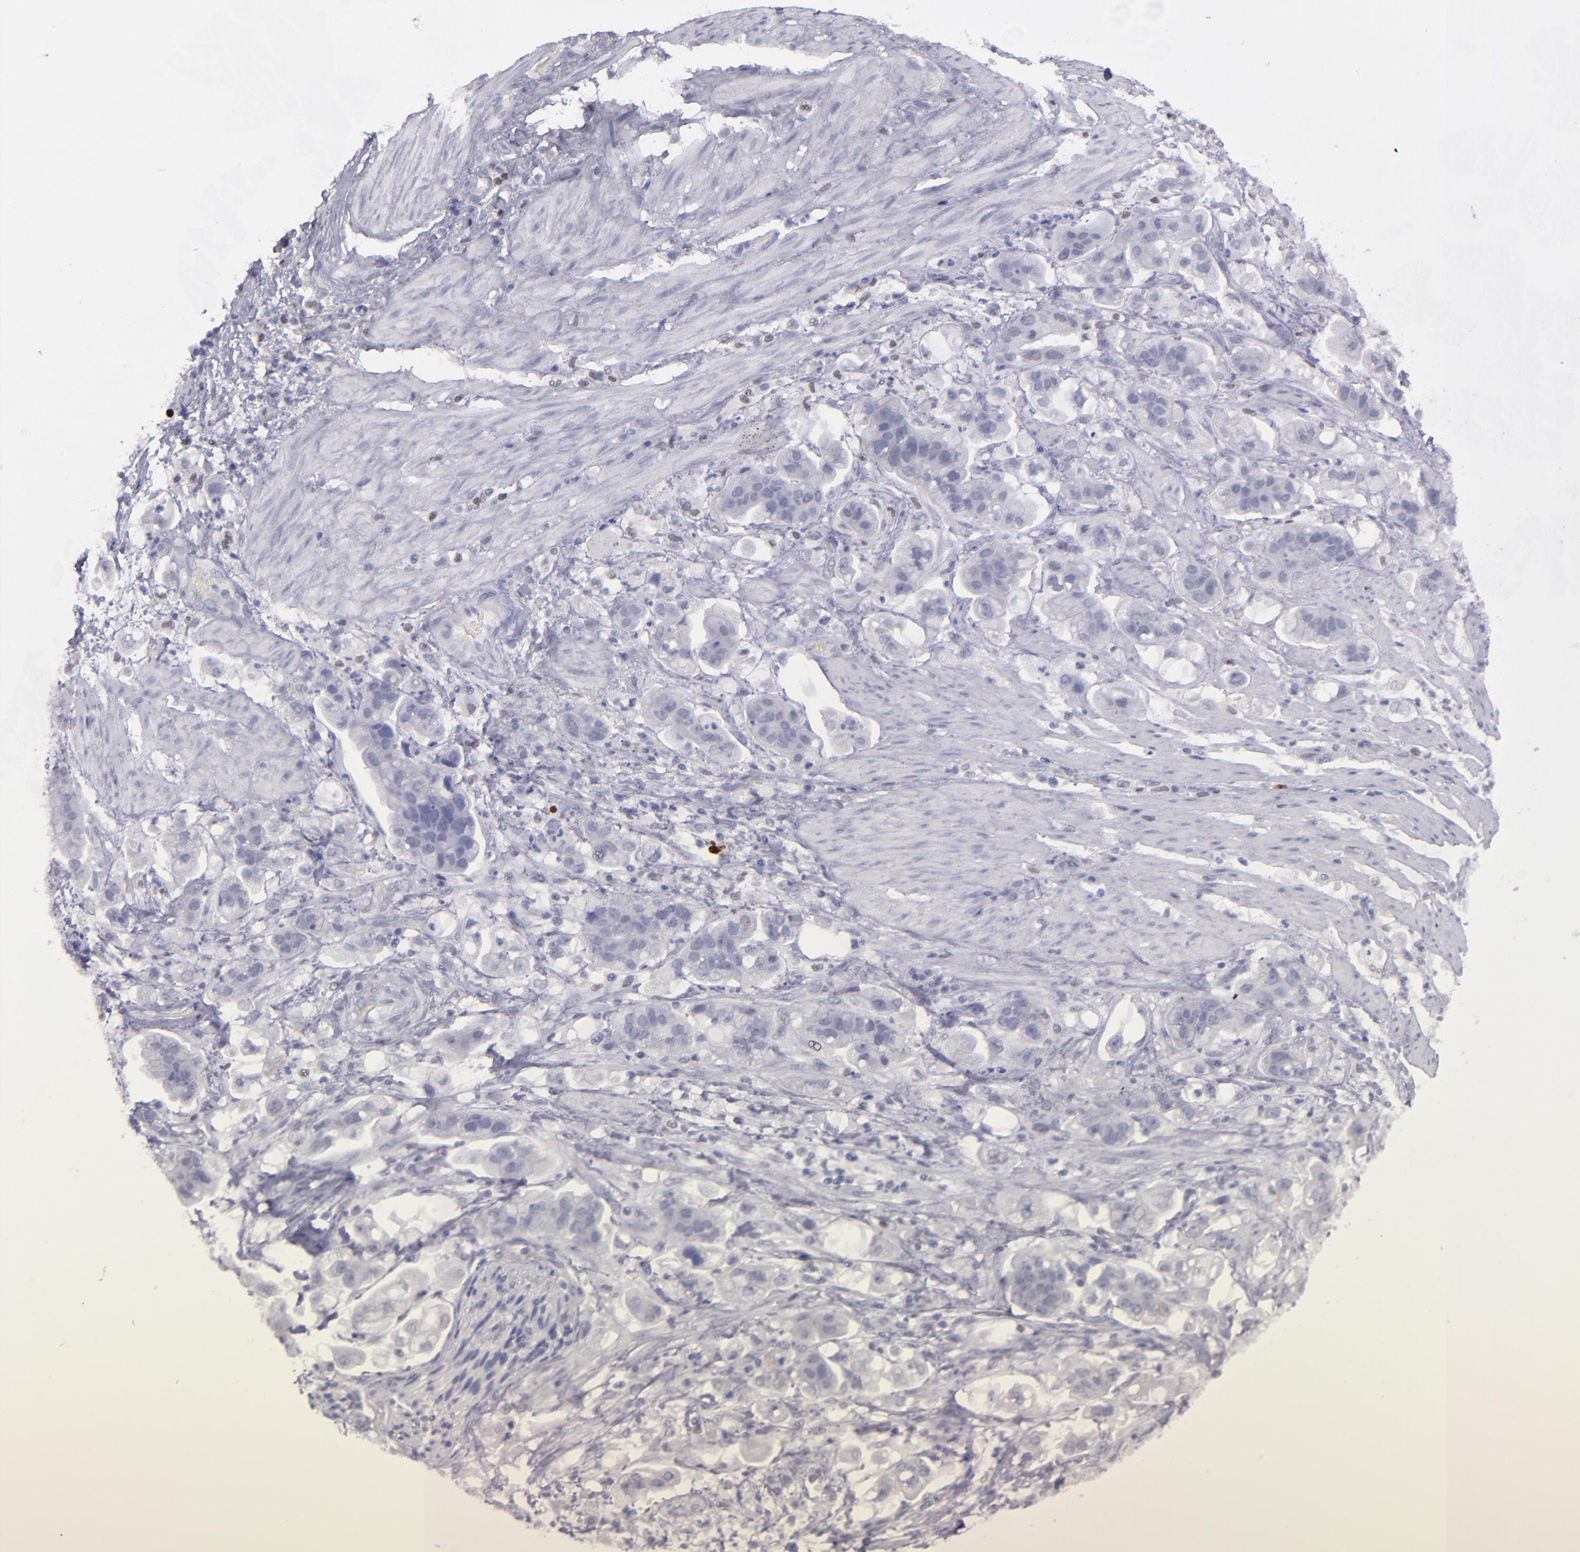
{"staining": {"intensity": "negative", "quantity": "none", "location": "none"}, "tissue": "stomach cancer", "cell_type": "Tumor cells", "image_type": "cancer", "snomed": [{"axis": "morphology", "description": "Adenocarcinoma, NOS"}, {"axis": "topography", "description": "Stomach"}], "caption": "Stomach adenocarcinoma was stained to show a protein in brown. There is no significant positivity in tumor cells.", "gene": "IRF8", "patient": {"sex": "male", "age": 62}}